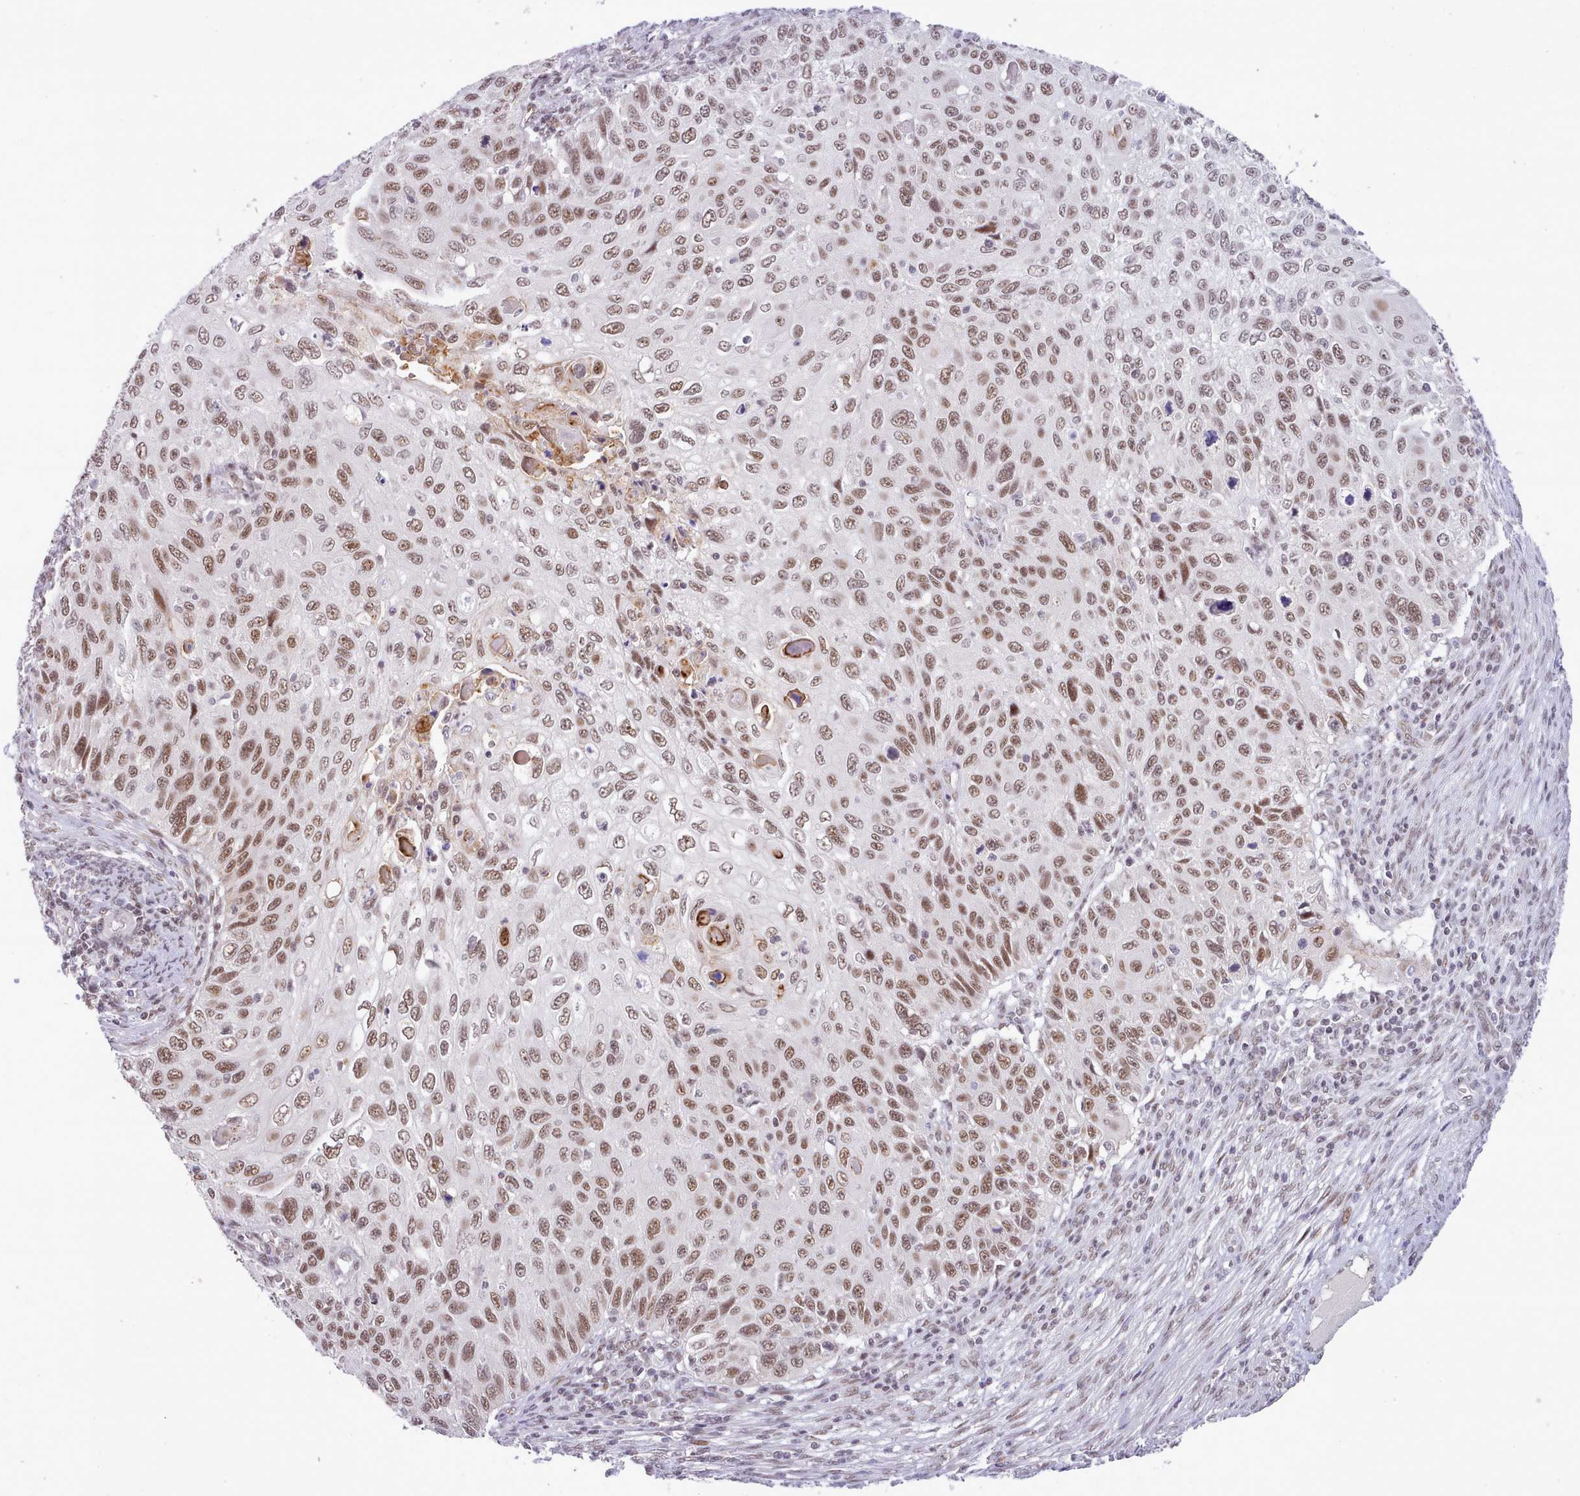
{"staining": {"intensity": "moderate", "quantity": ">75%", "location": "nuclear"}, "tissue": "cervical cancer", "cell_type": "Tumor cells", "image_type": "cancer", "snomed": [{"axis": "morphology", "description": "Squamous cell carcinoma, NOS"}, {"axis": "topography", "description": "Cervix"}], "caption": "Human squamous cell carcinoma (cervical) stained with a protein marker reveals moderate staining in tumor cells.", "gene": "RFX1", "patient": {"sex": "female", "age": 70}}